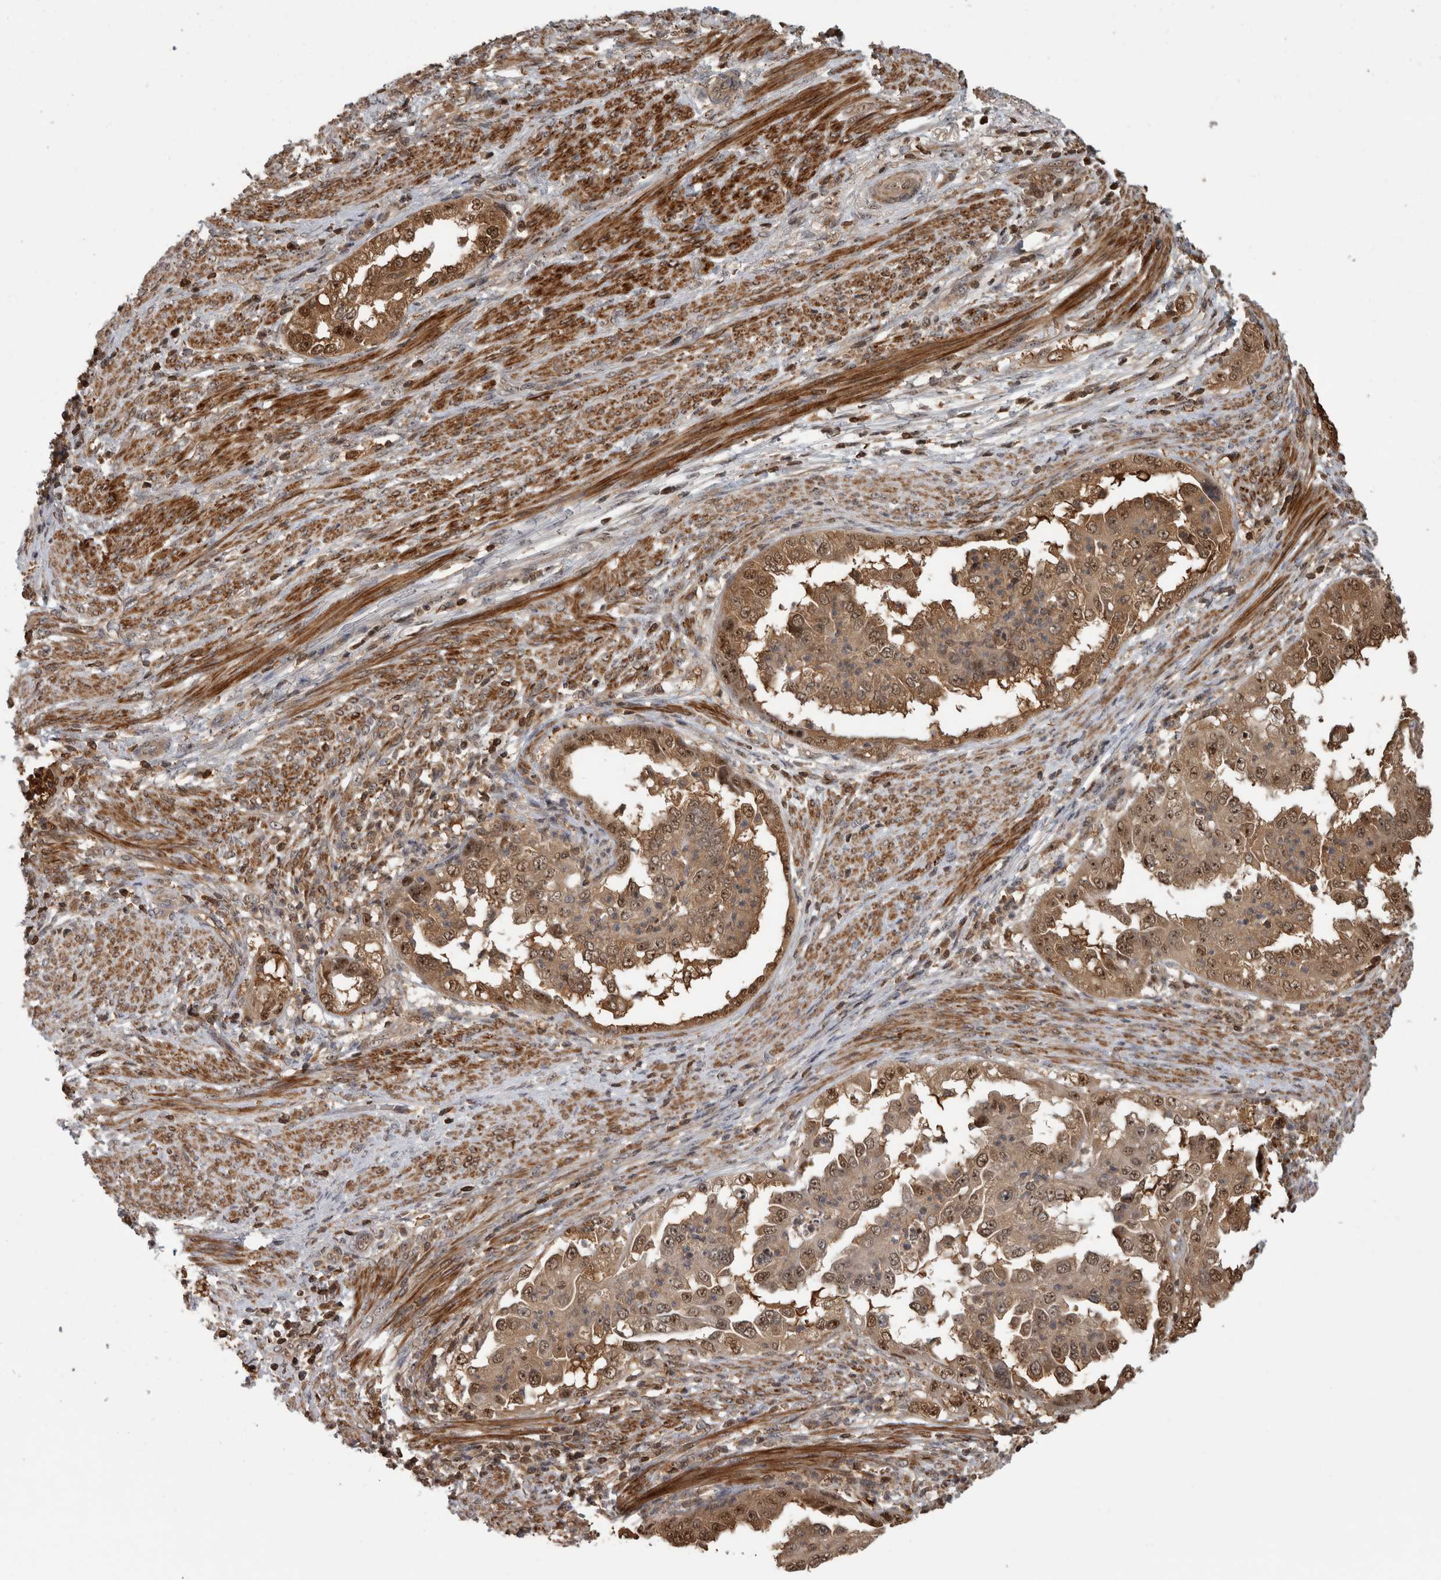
{"staining": {"intensity": "moderate", "quantity": ">75%", "location": "cytoplasmic/membranous,nuclear"}, "tissue": "endometrial cancer", "cell_type": "Tumor cells", "image_type": "cancer", "snomed": [{"axis": "morphology", "description": "Adenocarcinoma, NOS"}, {"axis": "topography", "description": "Endometrium"}], "caption": "The micrograph exhibits staining of endometrial cancer (adenocarcinoma), revealing moderate cytoplasmic/membranous and nuclear protein expression (brown color) within tumor cells.", "gene": "TDRD7", "patient": {"sex": "female", "age": 85}}